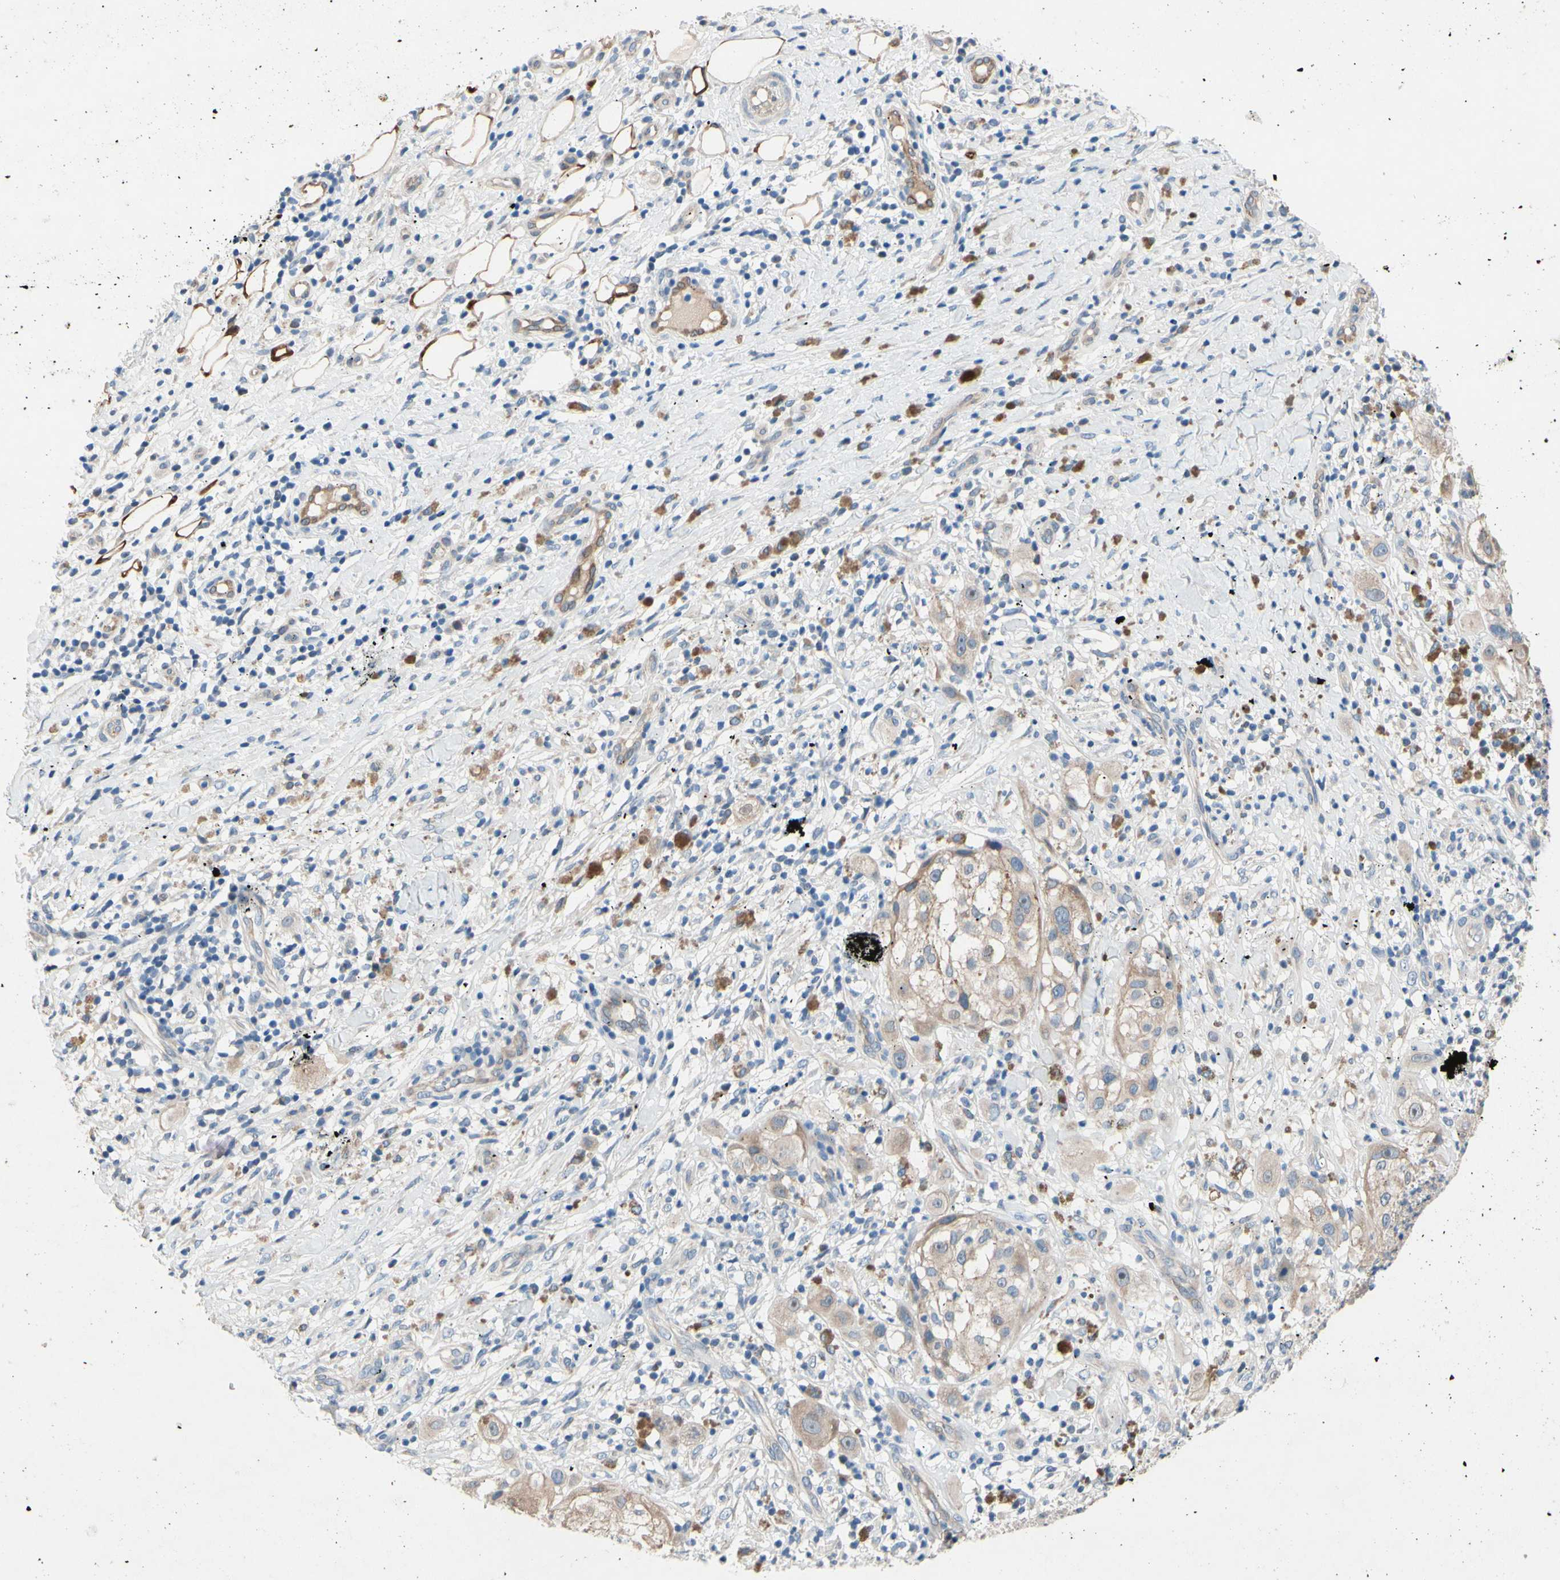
{"staining": {"intensity": "weak", "quantity": ">75%", "location": "cytoplasmic/membranous"}, "tissue": "melanoma", "cell_type": "Tumor cells", "image_type": "cancer", "snomed": [{"axis": "morphology", "description": "Necrosis, NOS"}, {"axis": "morphology", "description": "Malignant melanoma, NOS"}, {"axis": "topography", "description": "Skin"}], "caption": "Human melanoma stained for a protein (brown) demonstrates weak cytoplasmic/membranous positive positivity in about >75% of tumor cells.", "gene": "PRXL2A", "patient": {"sex": "female", "age": 87}}